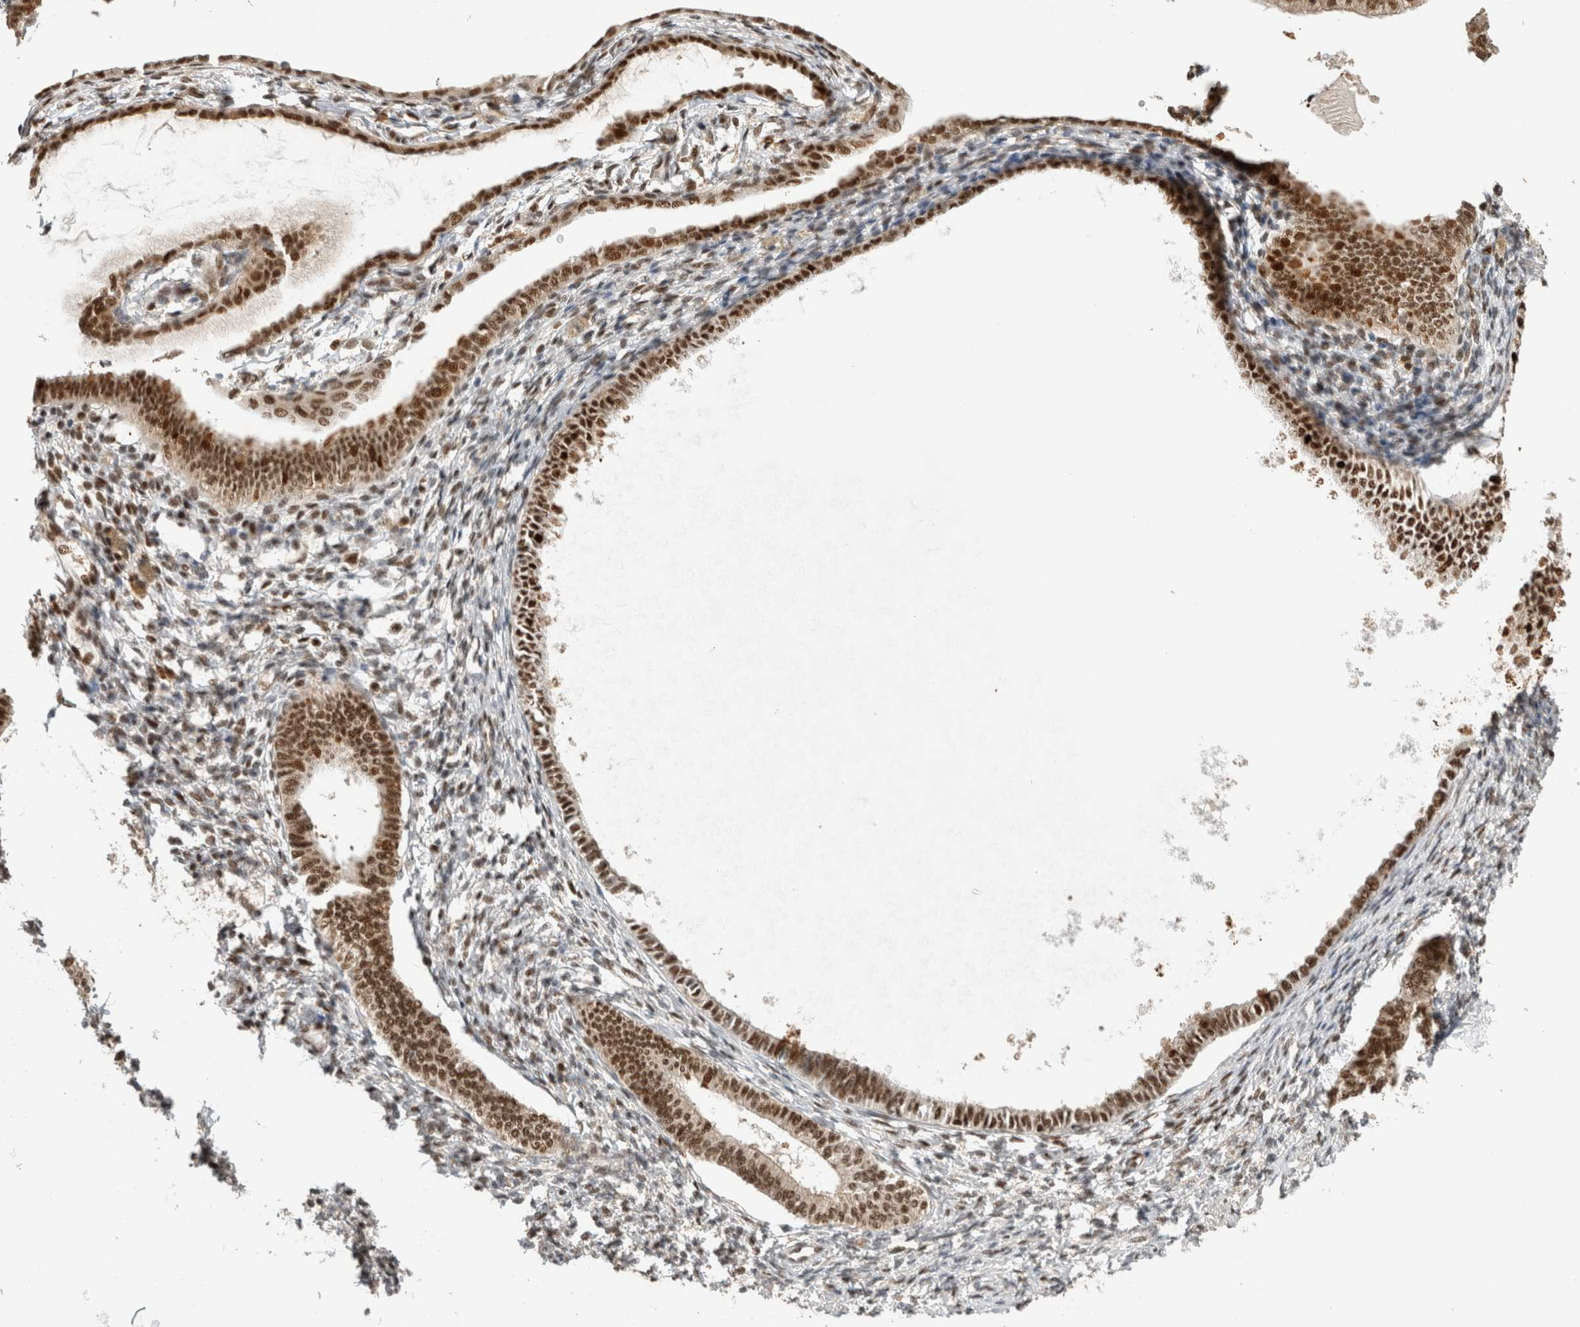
{"staining": {"intensity": "moderate", "quantity": "<25%", "location": "nuclear"}, "tissue": "endometrium", "cell_type": "Cells in endometrial stroma", "image_type": "normal", "snomed": [{"axis": "morphology", "description": "Normal tissue, NOS"}, {"axis": "topography", "description": "Endometrium"}], "caption": "Endometrium stained with IHC displays moderate nuclear staining in about <25% of cells in endometrial stroma.", "gene": "SNRNP40", "patient": {"sex": "female", "age": 77}}